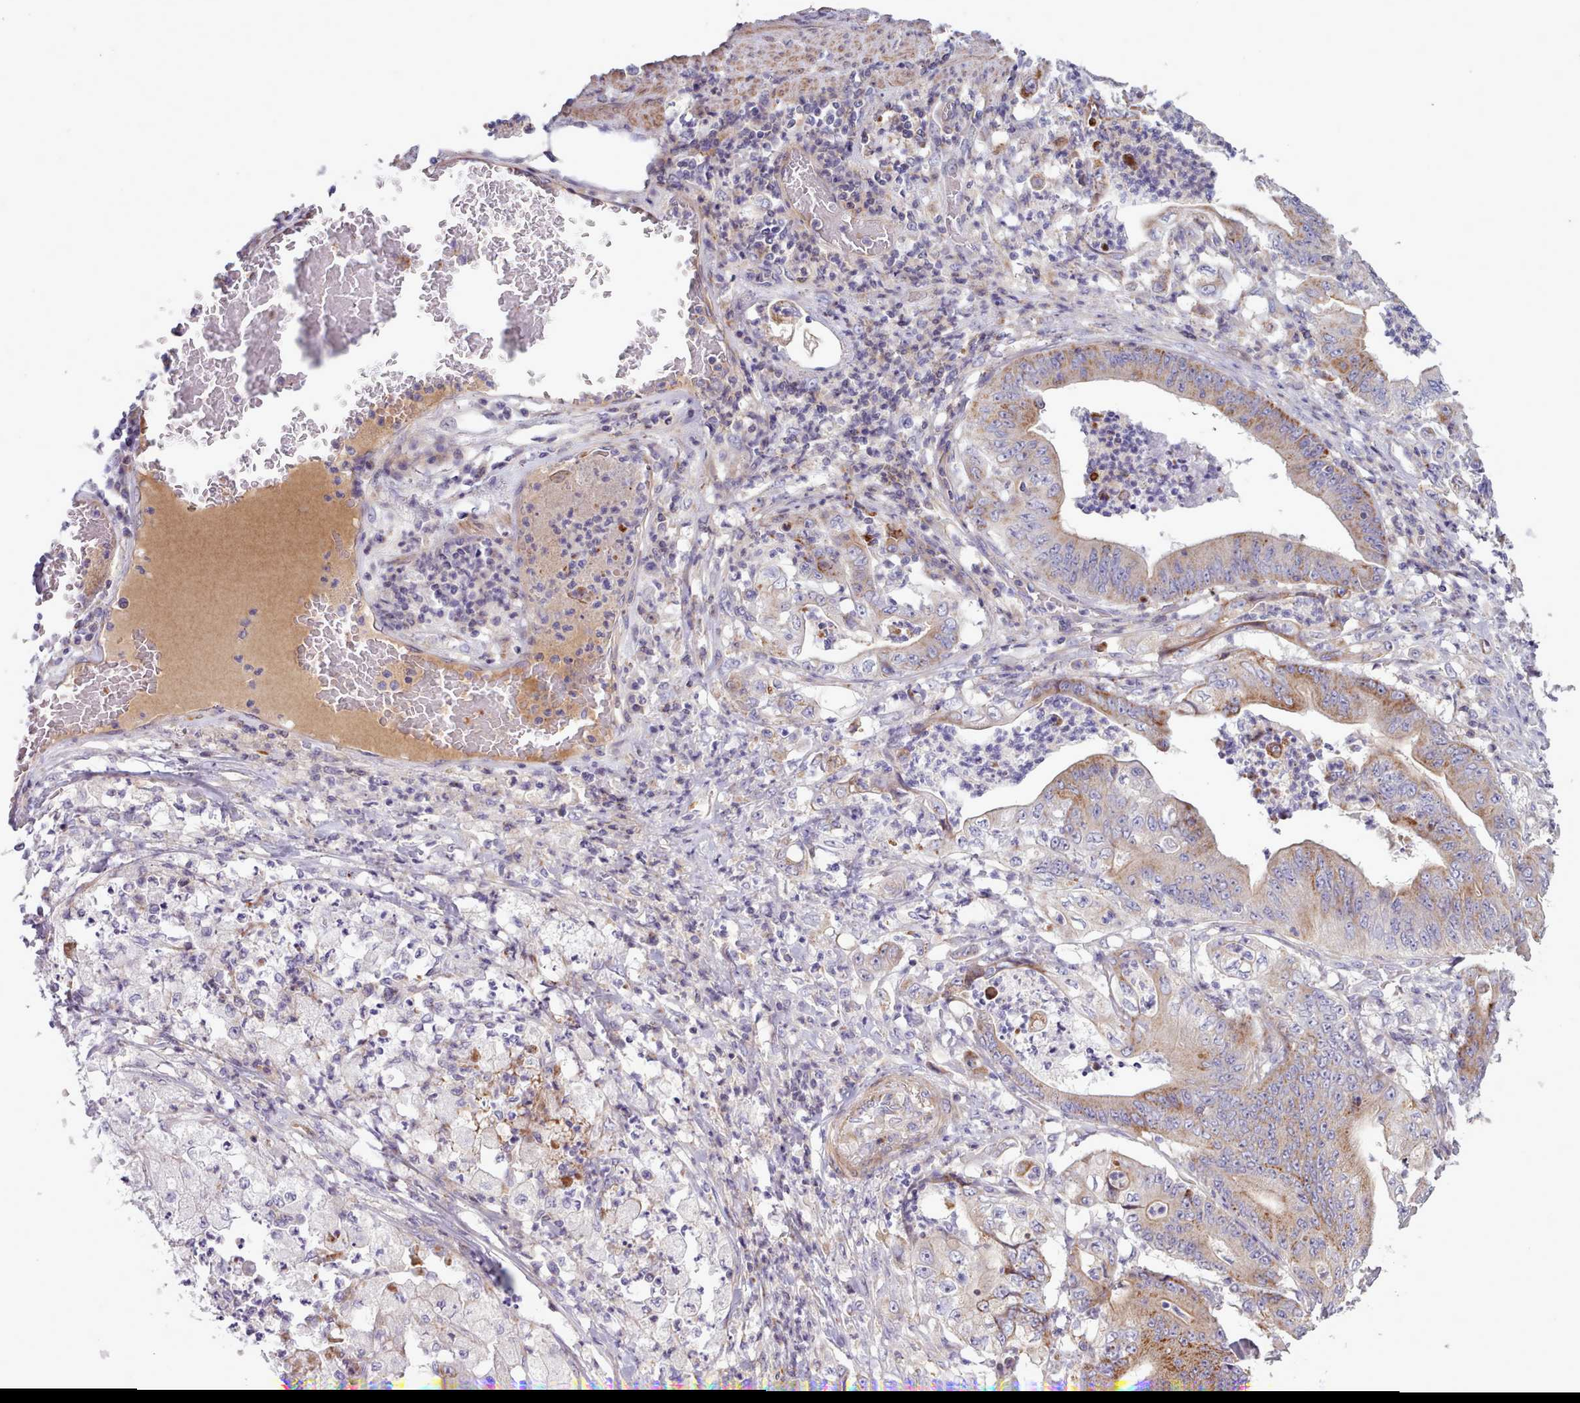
{"staining": {"intensity": "moderate", "quantity": "25%-75%", "location": "cytoplasmic/membranous"}, "tissue": "stomach cancer", "cell_type": "Tumor cells", "image_type": "cancer", "snomed": [{"axis": "morphology", "description": "Adenocarcinoma, NOS"}, {"axis": "topography", "description": "Stomach"}], "caption": "Stomach adenocarcinoma stained with a protein marker shows moderate staining in tumor cells.", "gene": "TENT4B", "patient": {"sex": "female", "age": 73}}